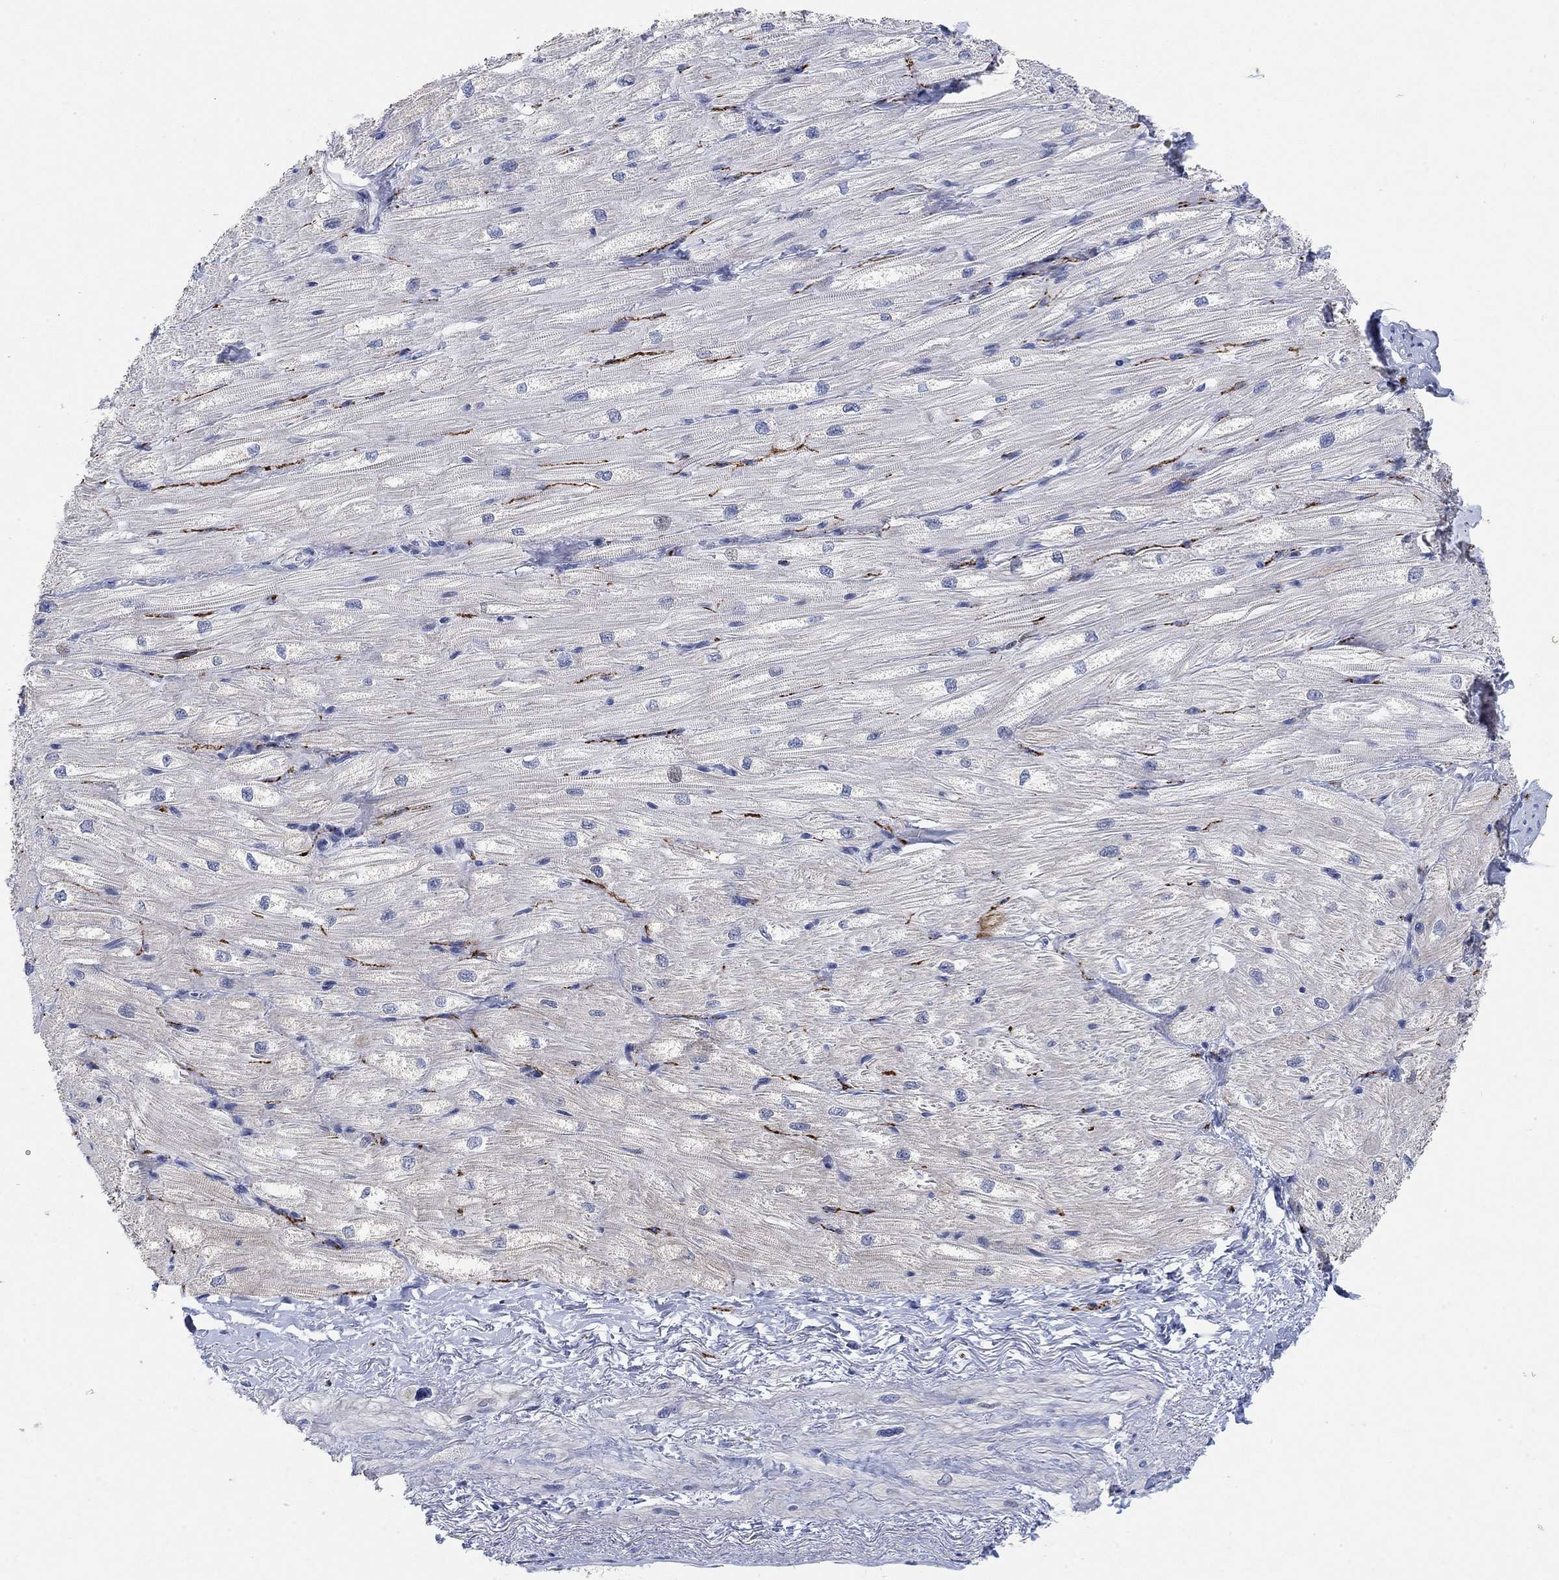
{"staining": {"intensity": "negative", "quantity": "none", "location": "none"}, "tissue": "heart muscle", "cell_type": "Cardiomyocytes", "image_type": "normal", "snomed": [{"axis": "morphology", "description": "Normal tissue, NOS"}, {"axis": "topography", "description": "Heart"}], "caption": "An image of human heart muscle is negative for staining in cardiomyocytes. (DAB (3,3'-diaminobenzidine) immunohistochemistry (IHC) visualized using brightfield microscopy, high magnification).", "gene": "VAT1L", "patient": {"sex": "male", "age": 57}}